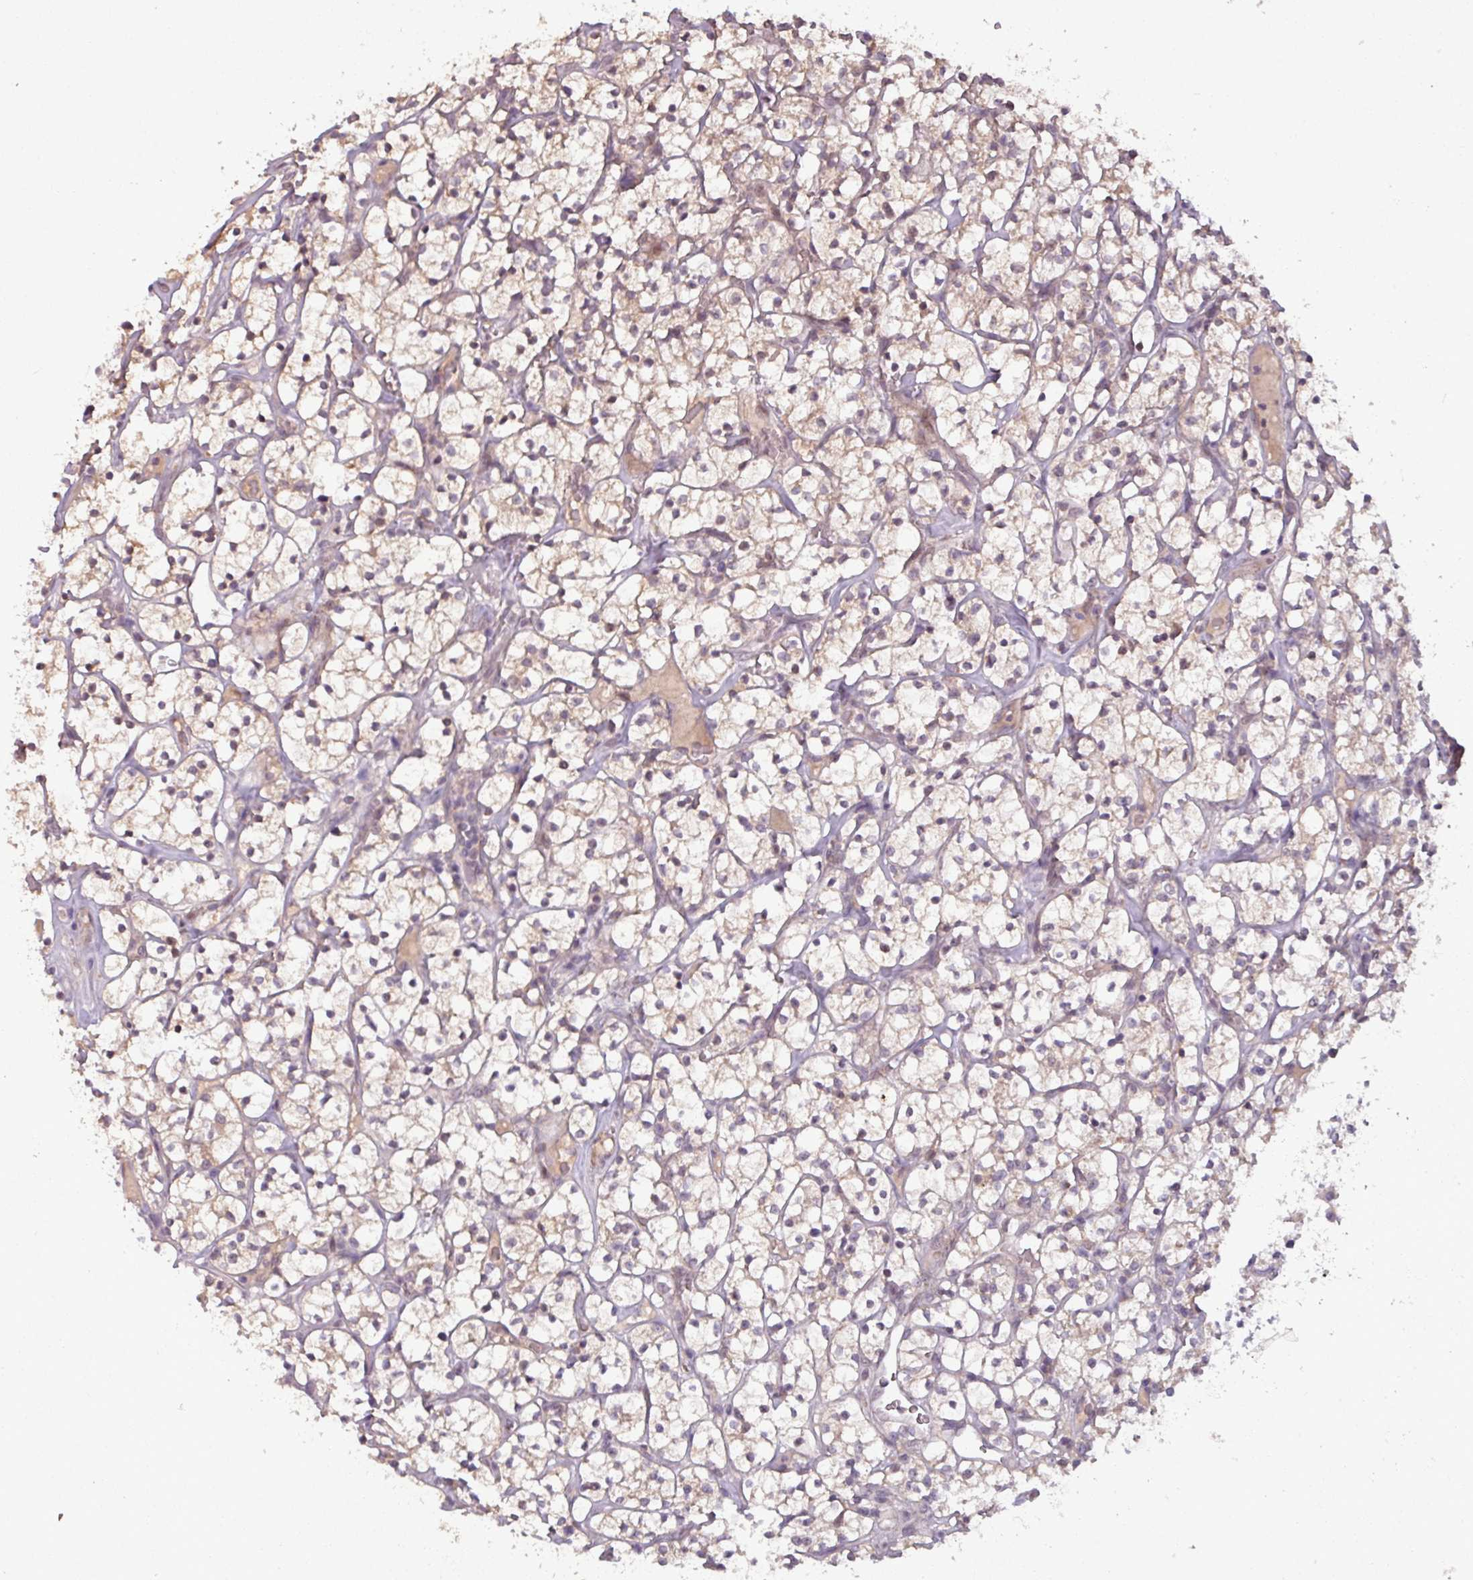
{"staining": {"intensity": "weak", "quantity": "25%-75%", "location": "cytoplasmic/membranous"}, "tissue": "renal cancer", "cell_type": "Tumor cells", "image_type": "cancer", "snomed": [{"axis": "morphology", "description": "Adenocarcinoma, NOS"}, {"axis": "topography", "description": "Kidney"}], "caption": "Renal cancer (adenocarcinoma) stained with a protein marker displays weak staining in tumor cells.", "gene": "OGFOD3", "patient": {"sex": "female", "age": 64}}